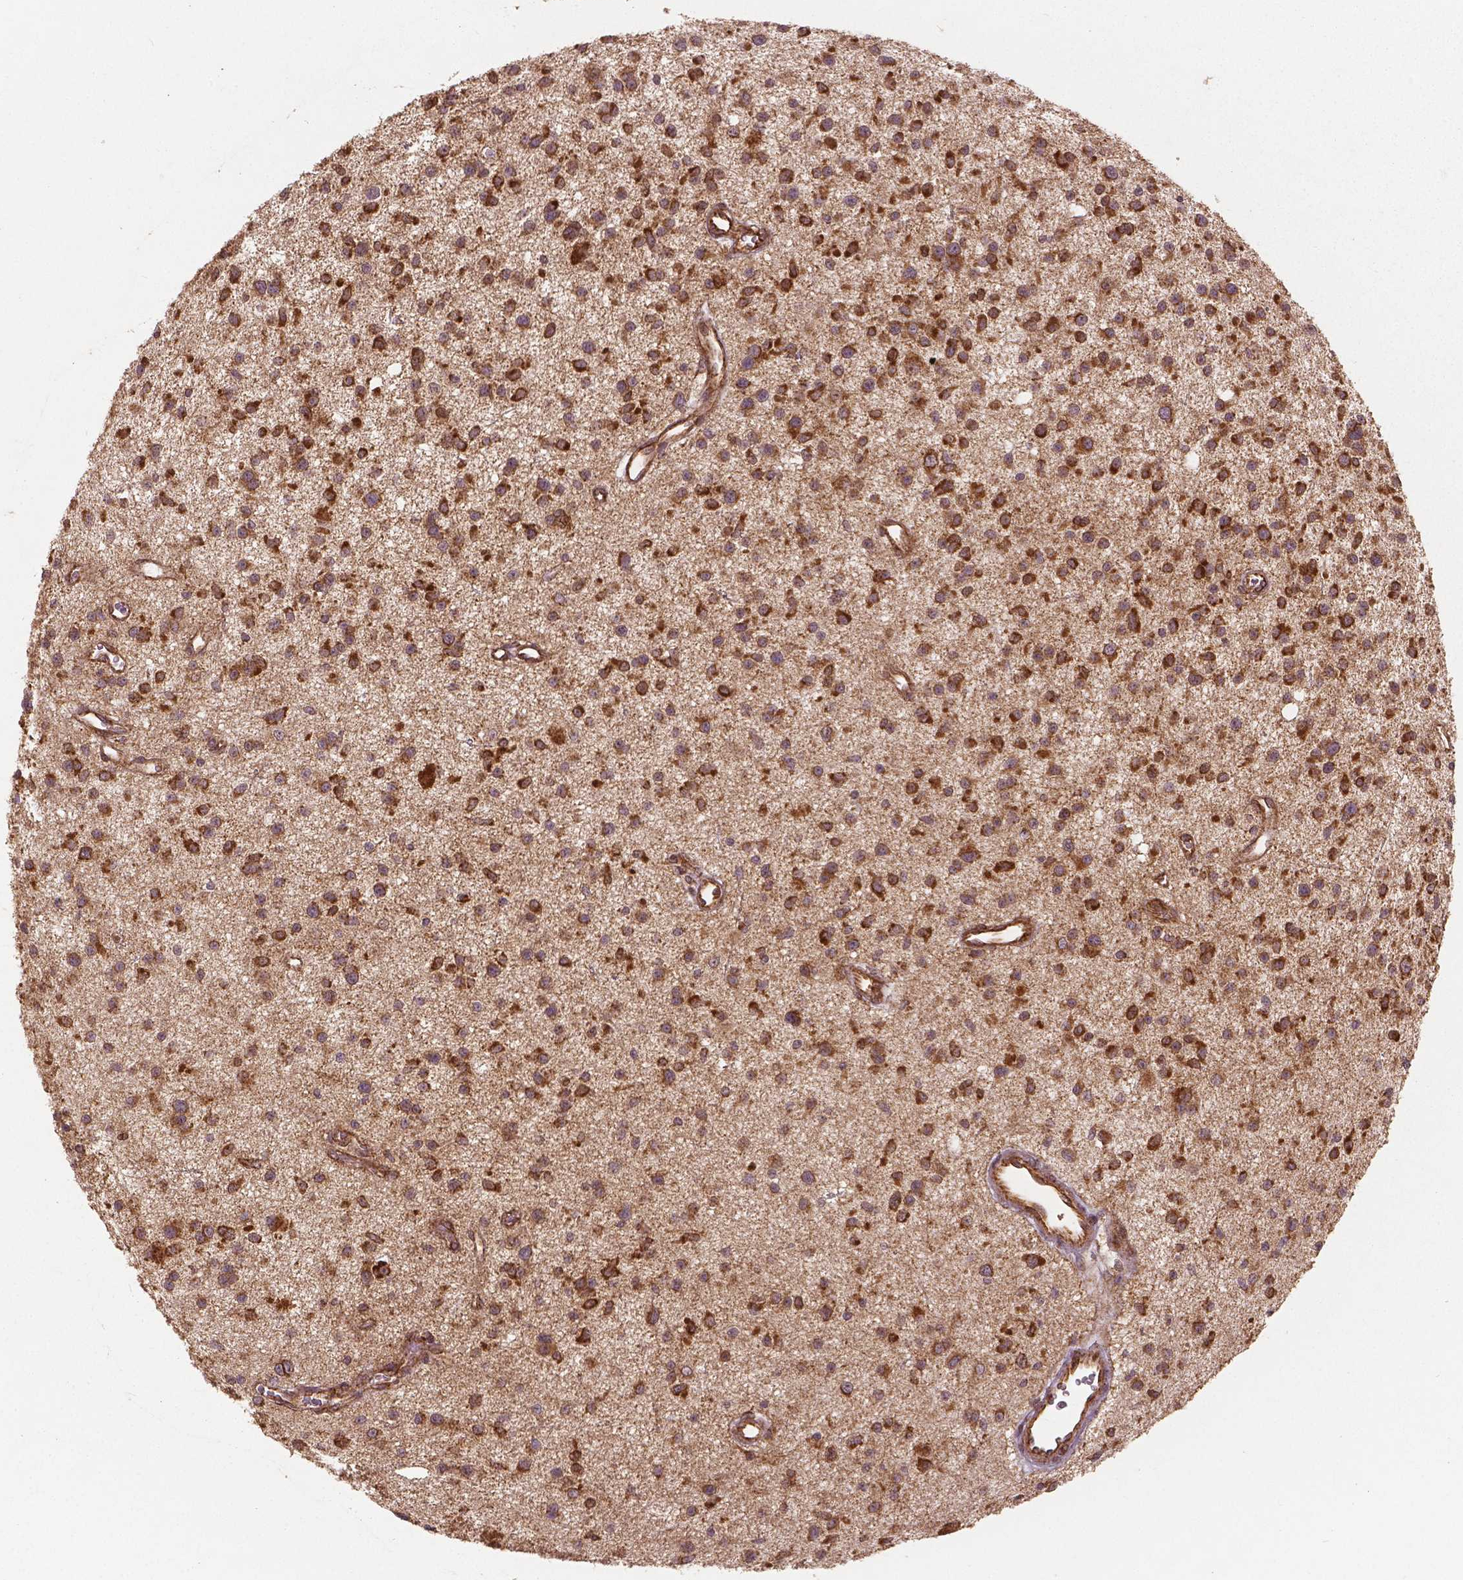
{"staining": {"intensity": "strong", "quantity": ">75%", "location": "cytoplasmic/membranous"}, "tissue": "glioma", "cell_type": "Tumor cells", "image_type": "cancer", "snomed": [{"axis": "morphology", "description": "Glioma, malignant, Low grade"}, {"axis": "topography", "description": "Brain"}], "caption": "Immunohistochemical staining of glioma shows high levels of strong cytoplasmic/membranous protein staining in approximately >75% of tumor cells. Using DAB (brown) and hematoxylin (blue) stains, captured at high magnification using brightfield microscopy.", "gene": "PGAM5", "patient": {"sex": "male", "age": 43}}